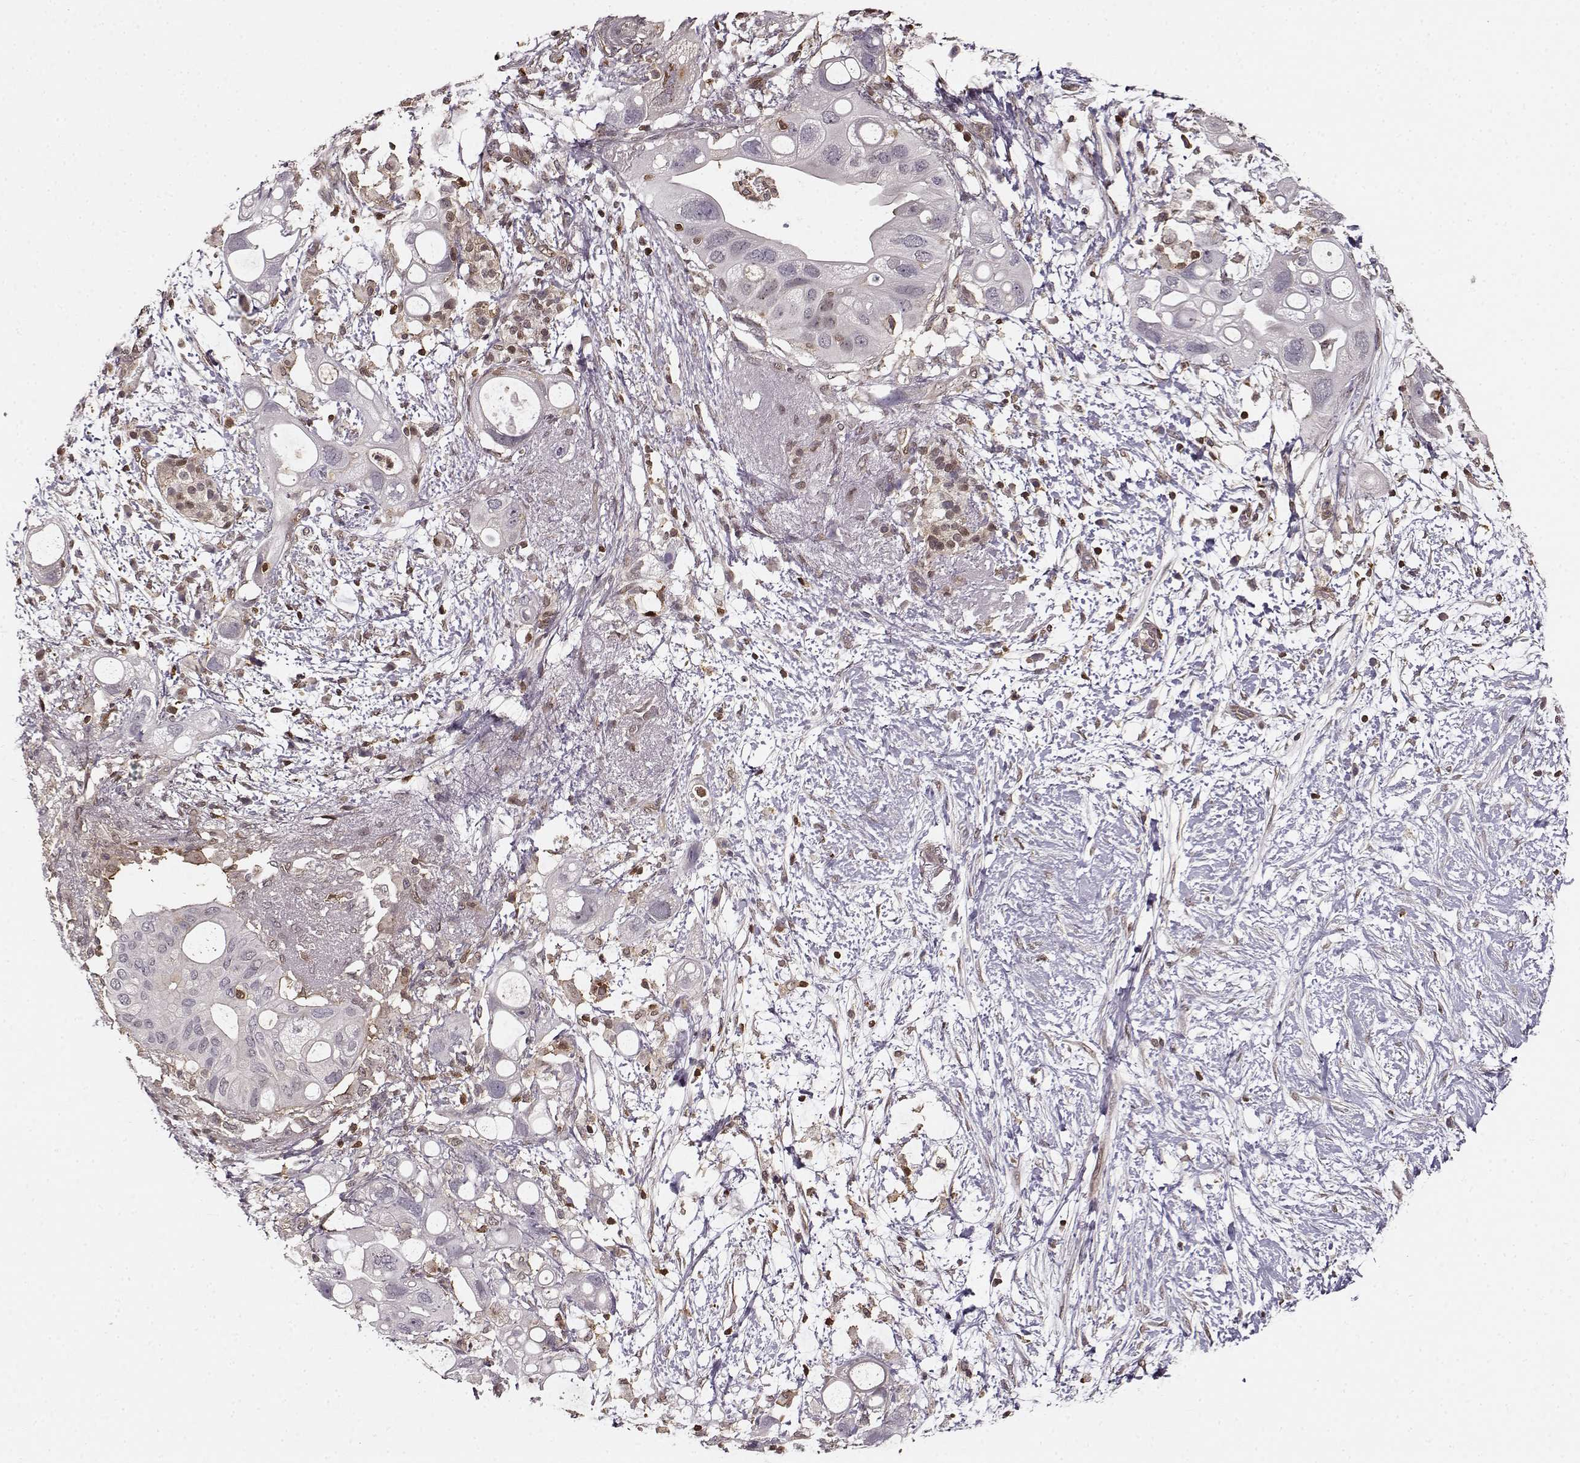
{"staining": {"intensity": "negative", "quantity": "none", "location": "none"}, "tissue": "pancreatic cancer", "cell_type": "Tumor cells", "image_type": "cancer", "snomed": [{"axis": "morphology", "description": "Adenocarcinoma, NOS"}, {"axis": "topography", "description": "Pancreas"}], "caption": "The image displays no staining of tumor cells in pancreatic adenocarcinoma.", "gene": "MFSD1", "patient": {"sex": "female", "age": 72}}